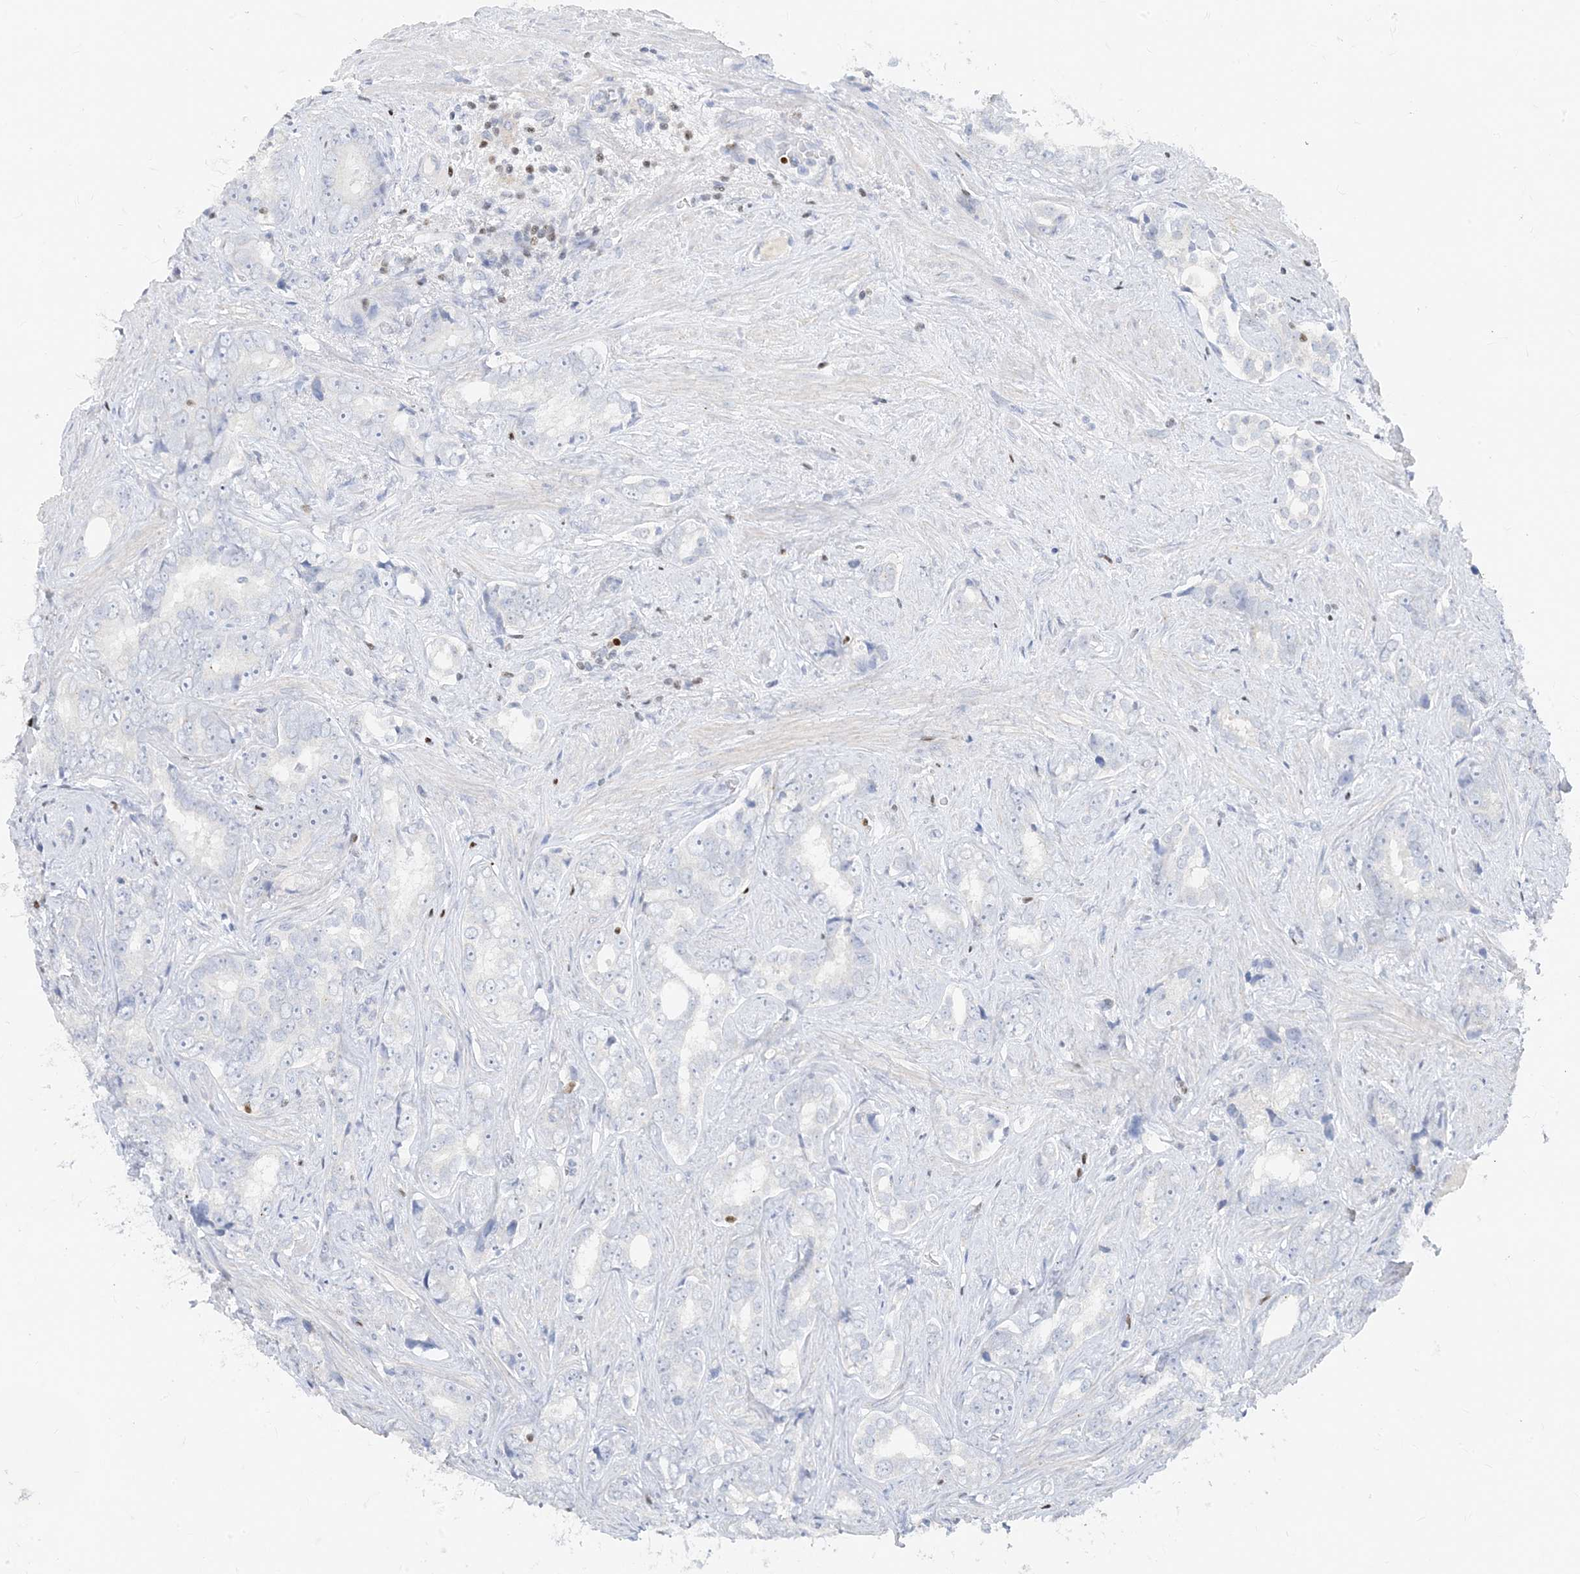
{"staining": {"intensity": "negative", "quantity": "none", "location": "none"}, "tissue": "prostate cancer", "cell_type": "Tumor cells", "image_type": "cancer", "snomed": [{"axis": "morphology", "description": "Adenocarcinoma, High grade"}, {"axis": "topography", "description": "Prostate"}], "caption": "This is an immunohistochemistry (IHC) photomicrograph of human prostate cancer. There is no staining in tumor cells.", "gene": "TBX21", "patient": {"sex": "male", "age": 66}}